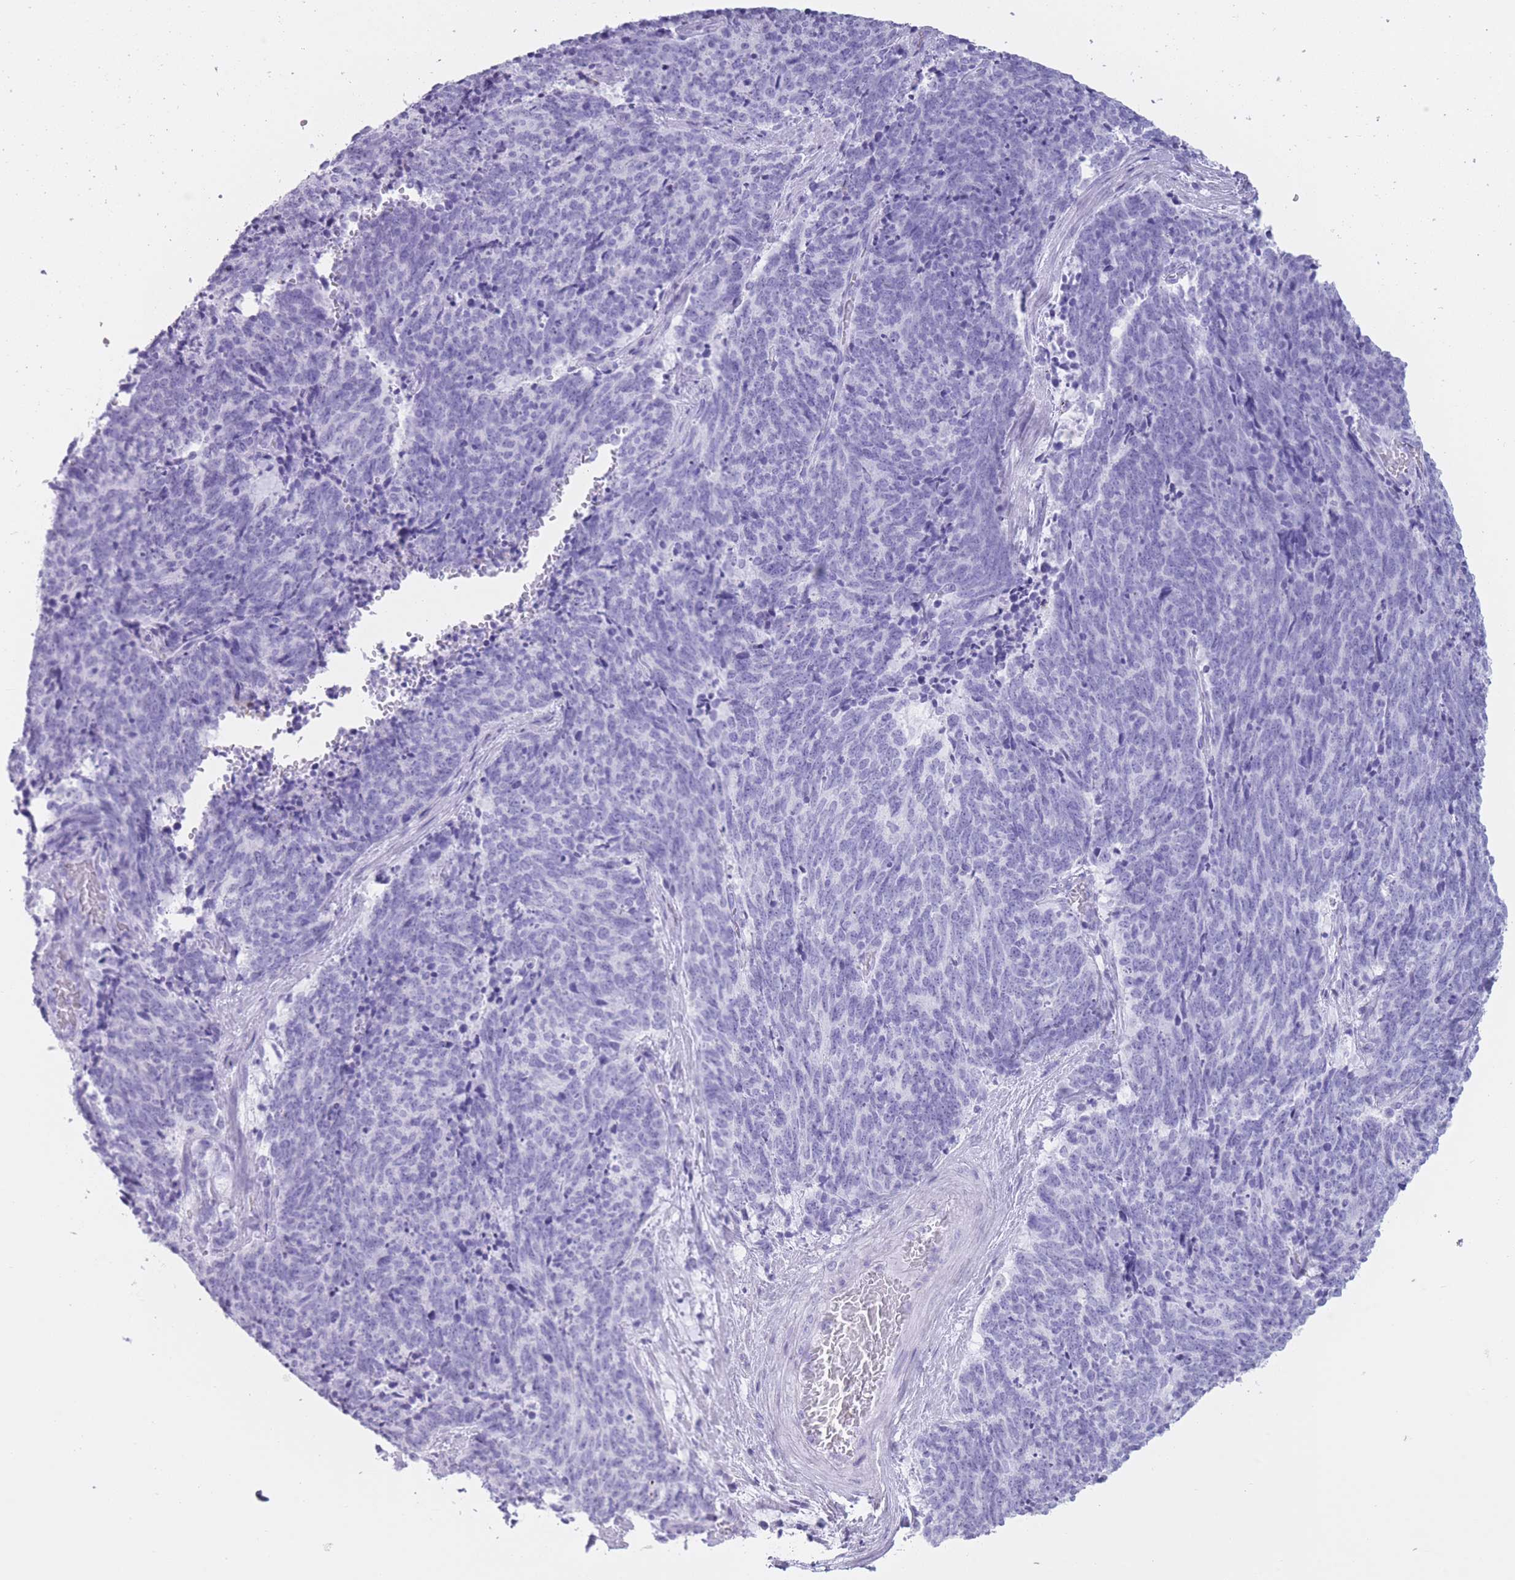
{"staining": {"intensity": "negative", "quantity": "none", "location": "none"}, "tissue": "cervical cancer", "cell_type": "Tumor cells", "image_type": "cancer", "snomed": [{"axis": "morphology", "description": "Squamous cell carcinoma, NOS"}, {"axis": "topography", "description": "Cervix"}], "caption": "Tumor cells are negative for brown protein staining in cervical cancer.", "gene": "OR4F21", "patient": {"sex": "female", "age": 29}}